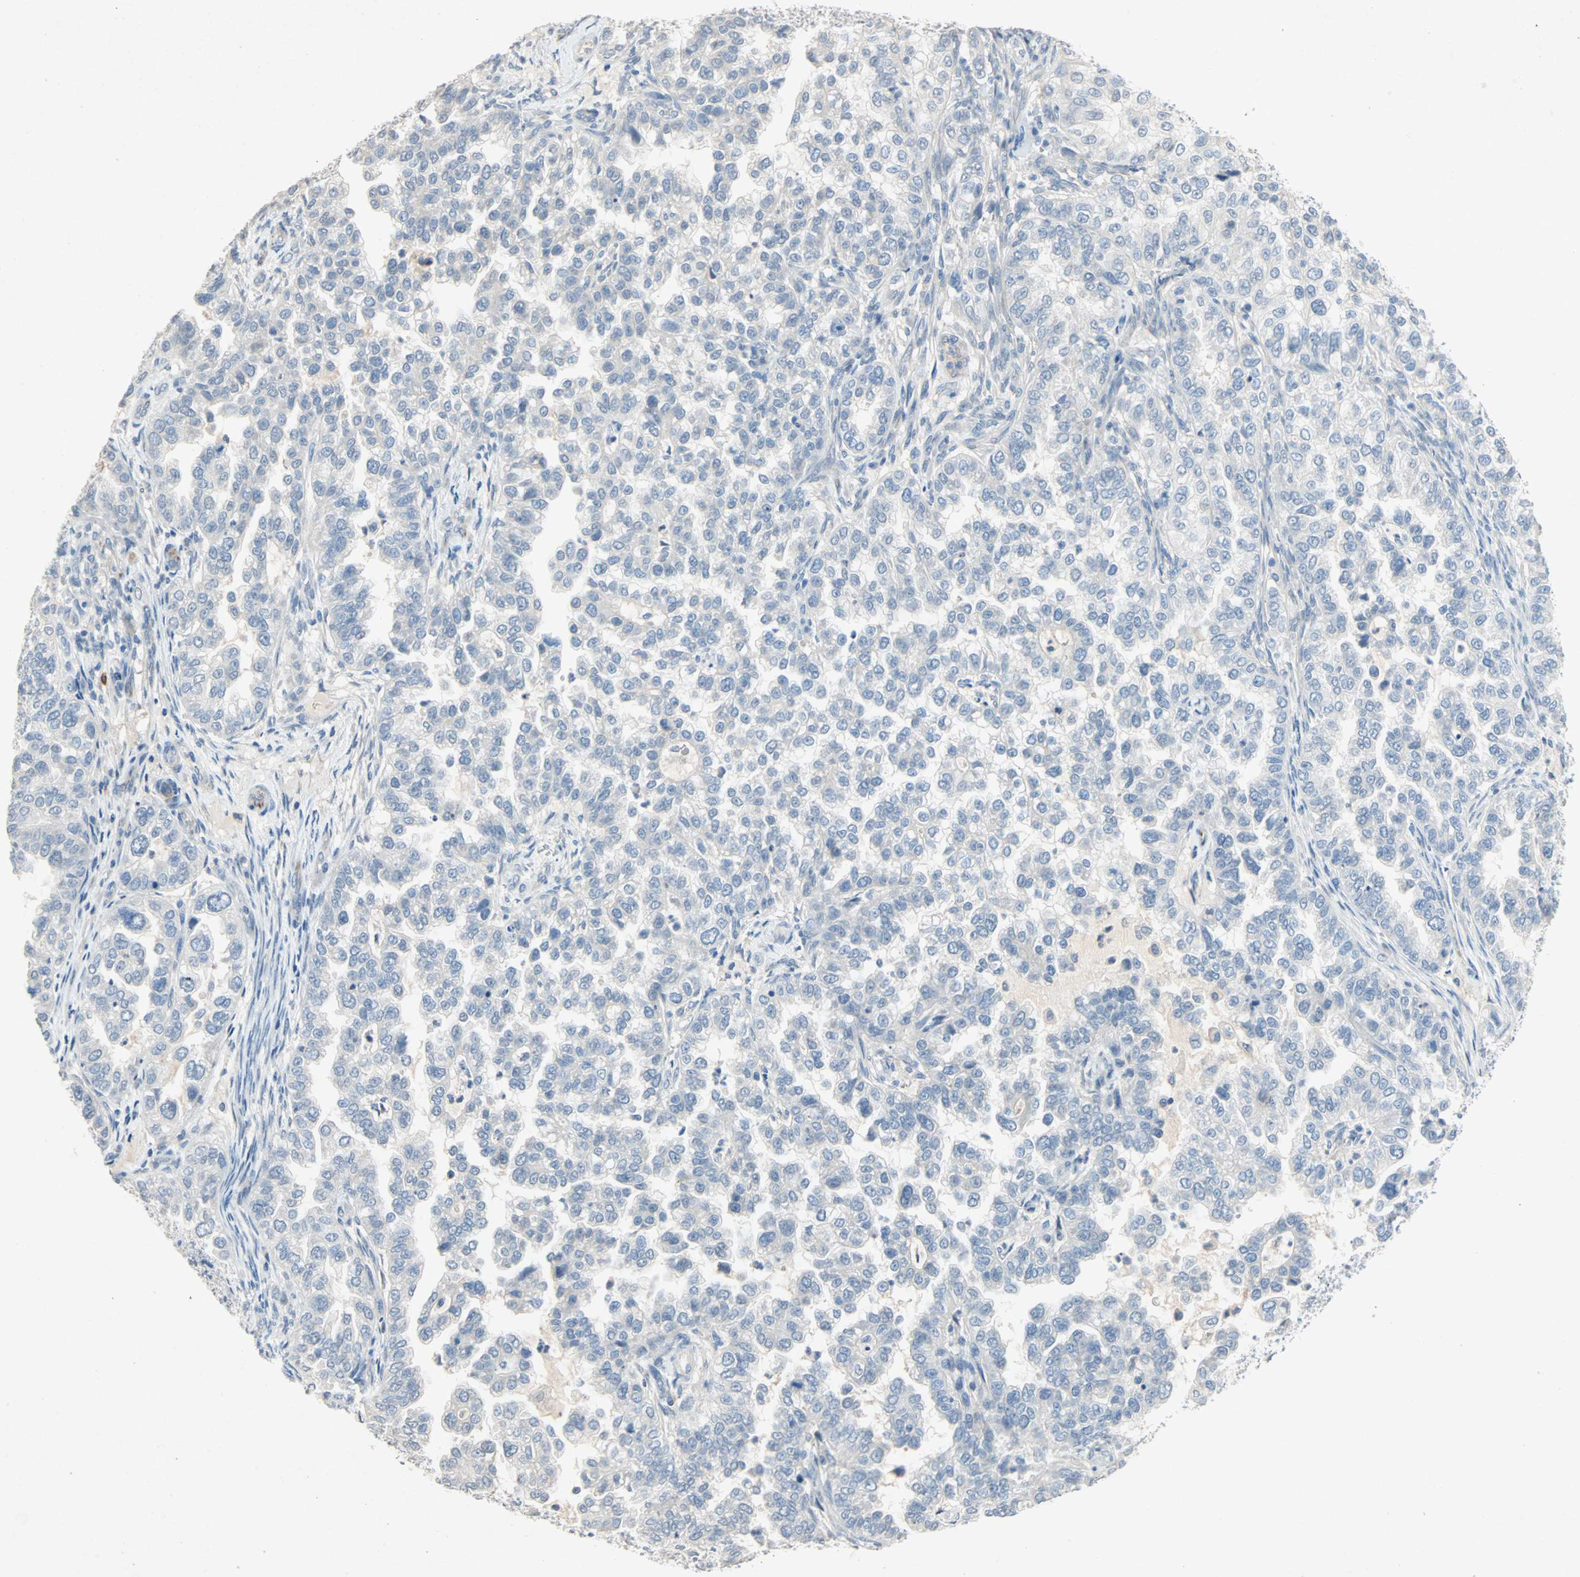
{"staining": {"intensity": "negative", "quantity": "none", "location": "none"}, "tissue": "endometrial cancer", "cell_type": "Tumor cells", "image_type": "cancer", "snomed": [{"axis": "morphology", "description": "Adenocarcinoma, NOS"}, {"axis": "topography", "description": "Endometrium"}], "caption": "Immunohistochemical staining of human endometrial cancer (adenocarcinoma) demonstrates no significant expression in tumor cells. (DAB IHC visualized using brightfield microscopy, high magnification).", "gene": "PCDHB2", "patient": {"sex": "female", "age": 85}}